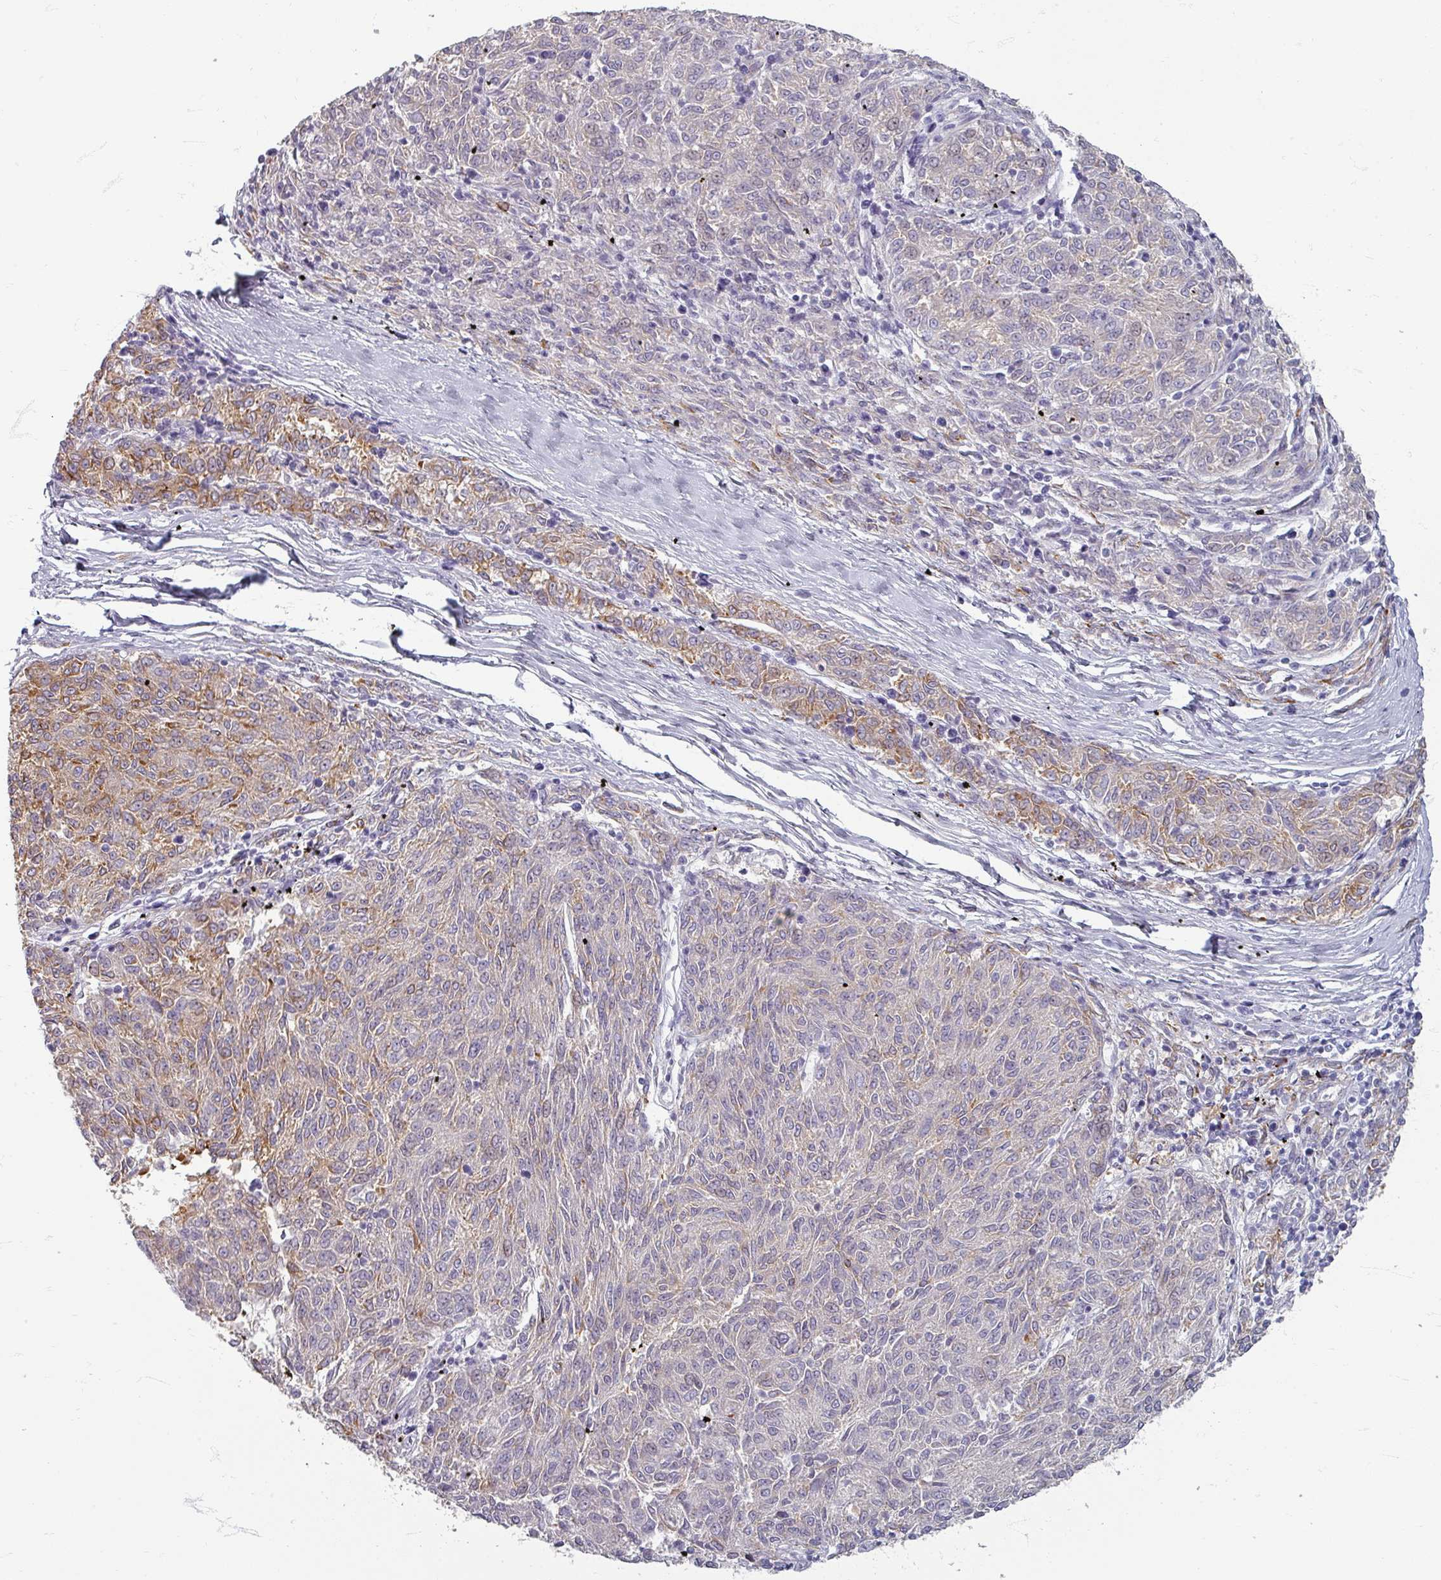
{"staining": {"intensity": "moderate", "quantity": "25%-75%", "location": "cytoplasmic/membranous"}, "tissue": "melanoma", "cell_type": "Tumor cells", "image_type": "cancer", "snomed": [{"axis": "morphology", "description": "Malignant melanoma, NOS"}, {"axis": "topography", "description": "Skin"}], "caption": "A high-resolution micrograph shows IHC staining of malignant melanoma, which displays moderate cytoplasmic/membranous expression in about 25%-75% of tumor cells.", "gene": "ZNF878", "patient": {"sex": "female", "age": 72}}